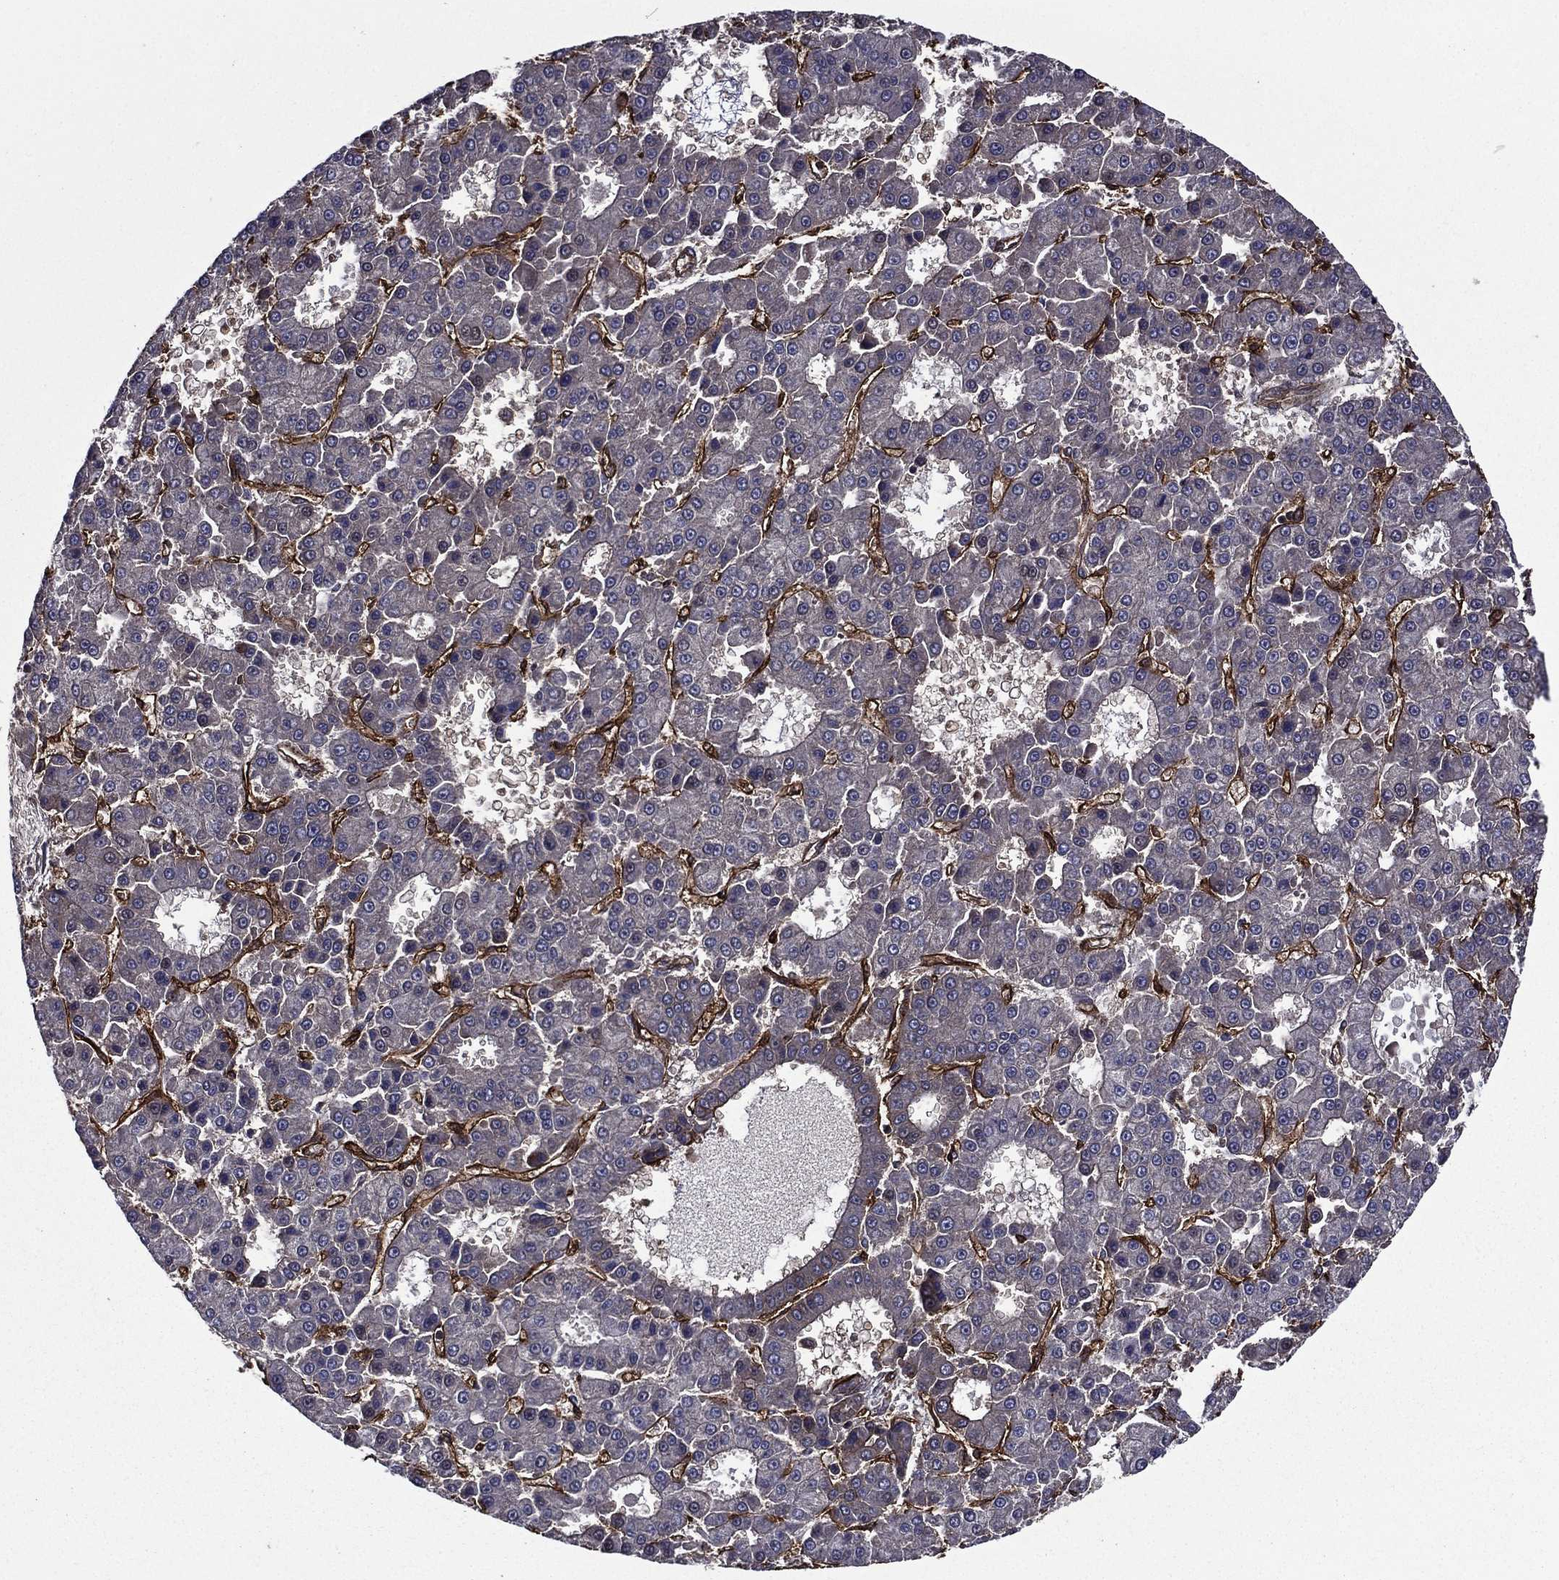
{"staining": {"intensity": "negative", "quantity": "none", "location": "none"}, "tissue": "liver cancer", "cell_type": "Tumor cells", "image_type": "cancer", "snomed": [{"axis": "morphology", "description": "Carcinoma, Hepatocellular, NOS"}, {"axis": "topography", "description": "Liver"}], "caption": "IHC photomicrograph of human liver cancer (hepatocellular carcinoma) stained for a protein (brown), which displays no positivity in tumor cells.", "gene": "PLPP3", "patient": {"sex": "male", "age": 70}}